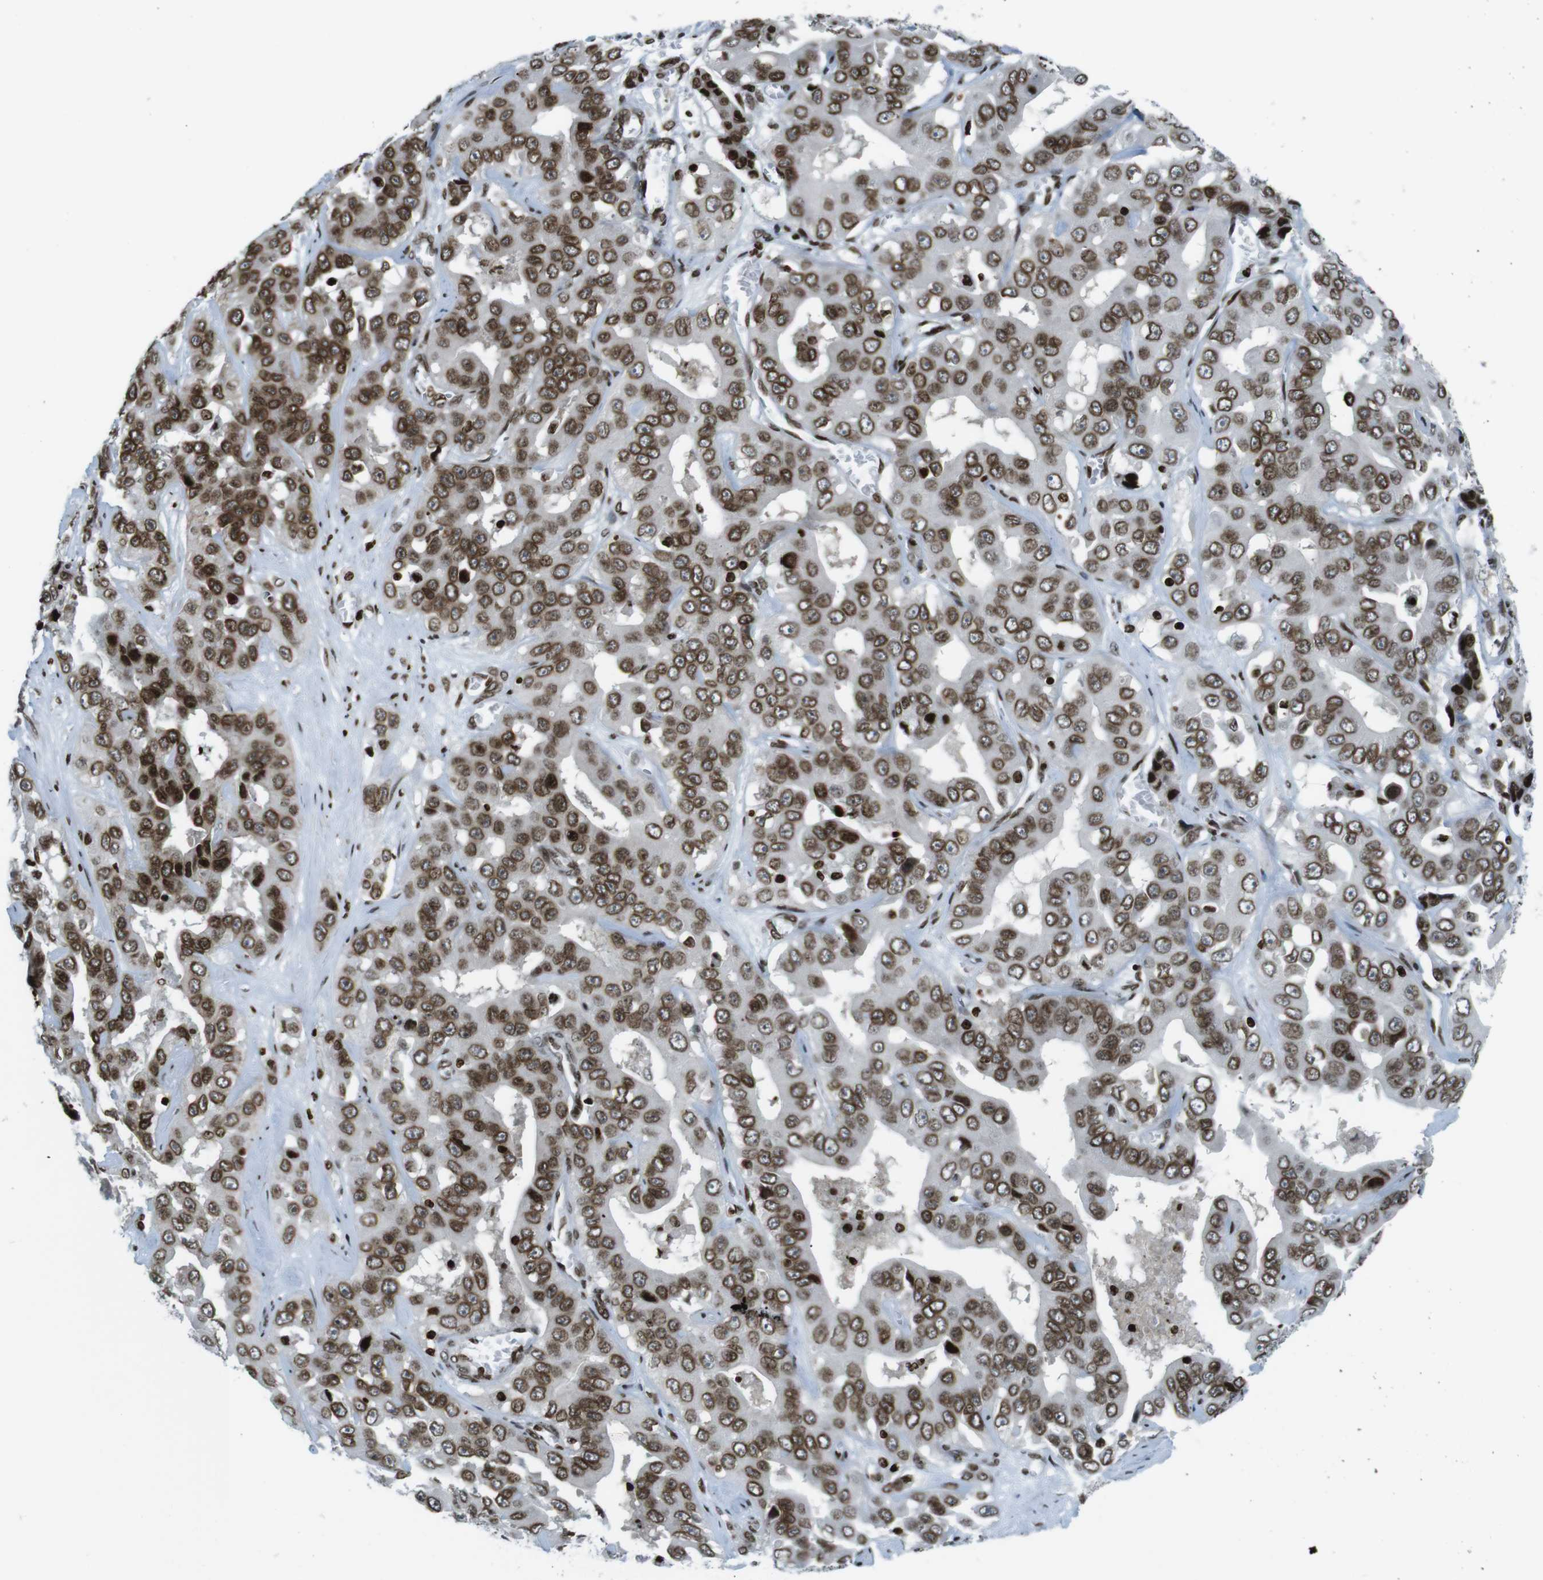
{"staining": {"intensity": "strong", "quantity": ">75%", "location": "nuclear"}, "tissue": "liver cancer", "cell_type": "Tumor cells", "image_type": "cancer", "snomed": [{"axis": "morphology", "description": "Cholangiocarcinoma"}, {"axis": "topography", "description": "Liver"}], "caption": "A brown stain labels strong nuclear expression of a protein in human liver cancer (cholangiocarcinoma) tumor cells.", "gene": "H2AC8", "patient": {"sex": "female", "age": 52}}